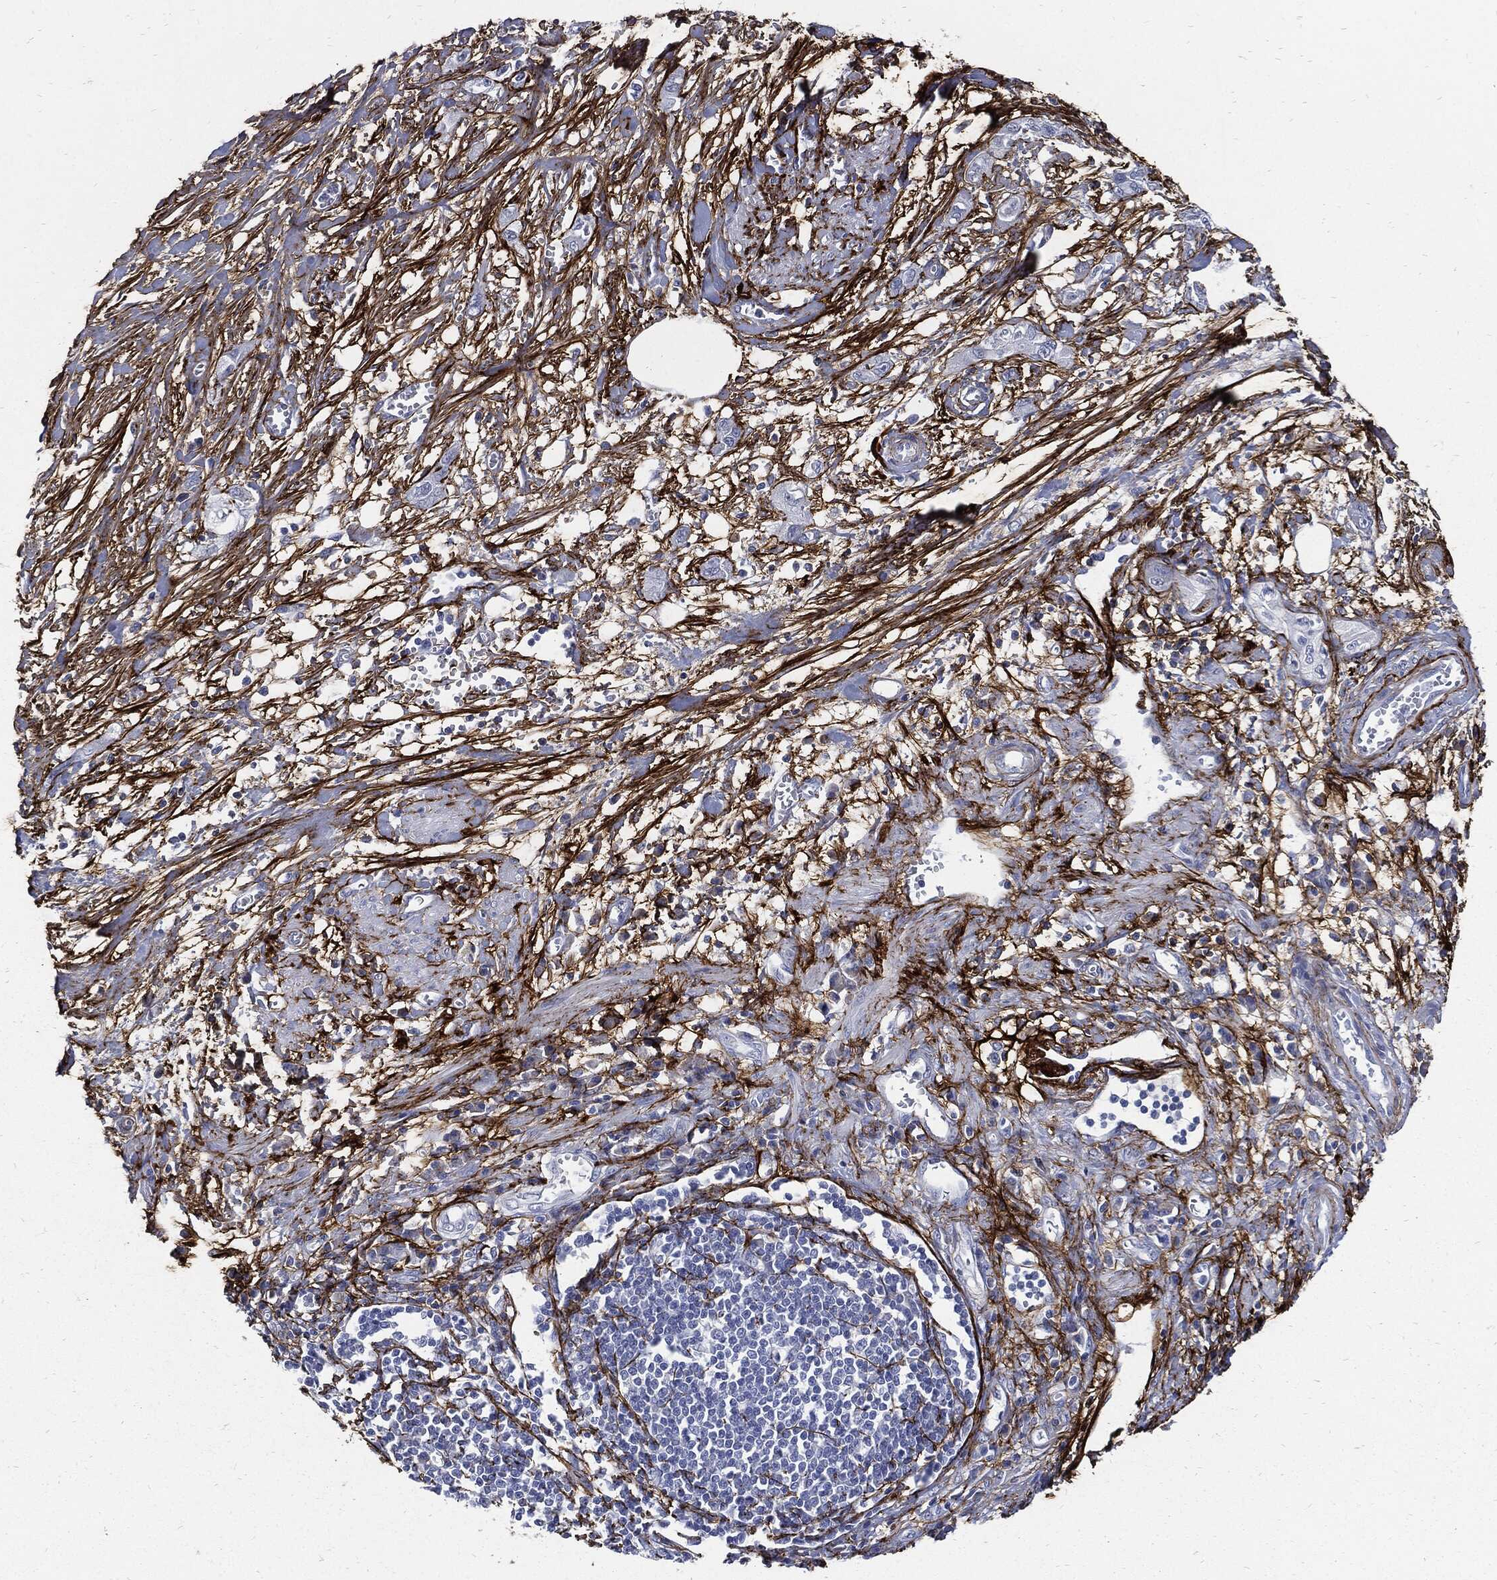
{"staining": {"intensity": "negative", "quantity": "none", "location": "none"}, "tissue": "pancreatic cancer", "cell_type": "Tumor cells", "image_type": "cancer", "snomed": [{"axis": "morphology", "description": "Adenocarcinoma, NOS"}, {"axis": "topography", "description": "Pancreas"}], "caption": "Protein analysis of pancreatic cancer (adenocarcinoma) demonstrates no significant expression in tumor cells.", "gene": "FBN1", "patient": {"sex": "male", "age": 72}}